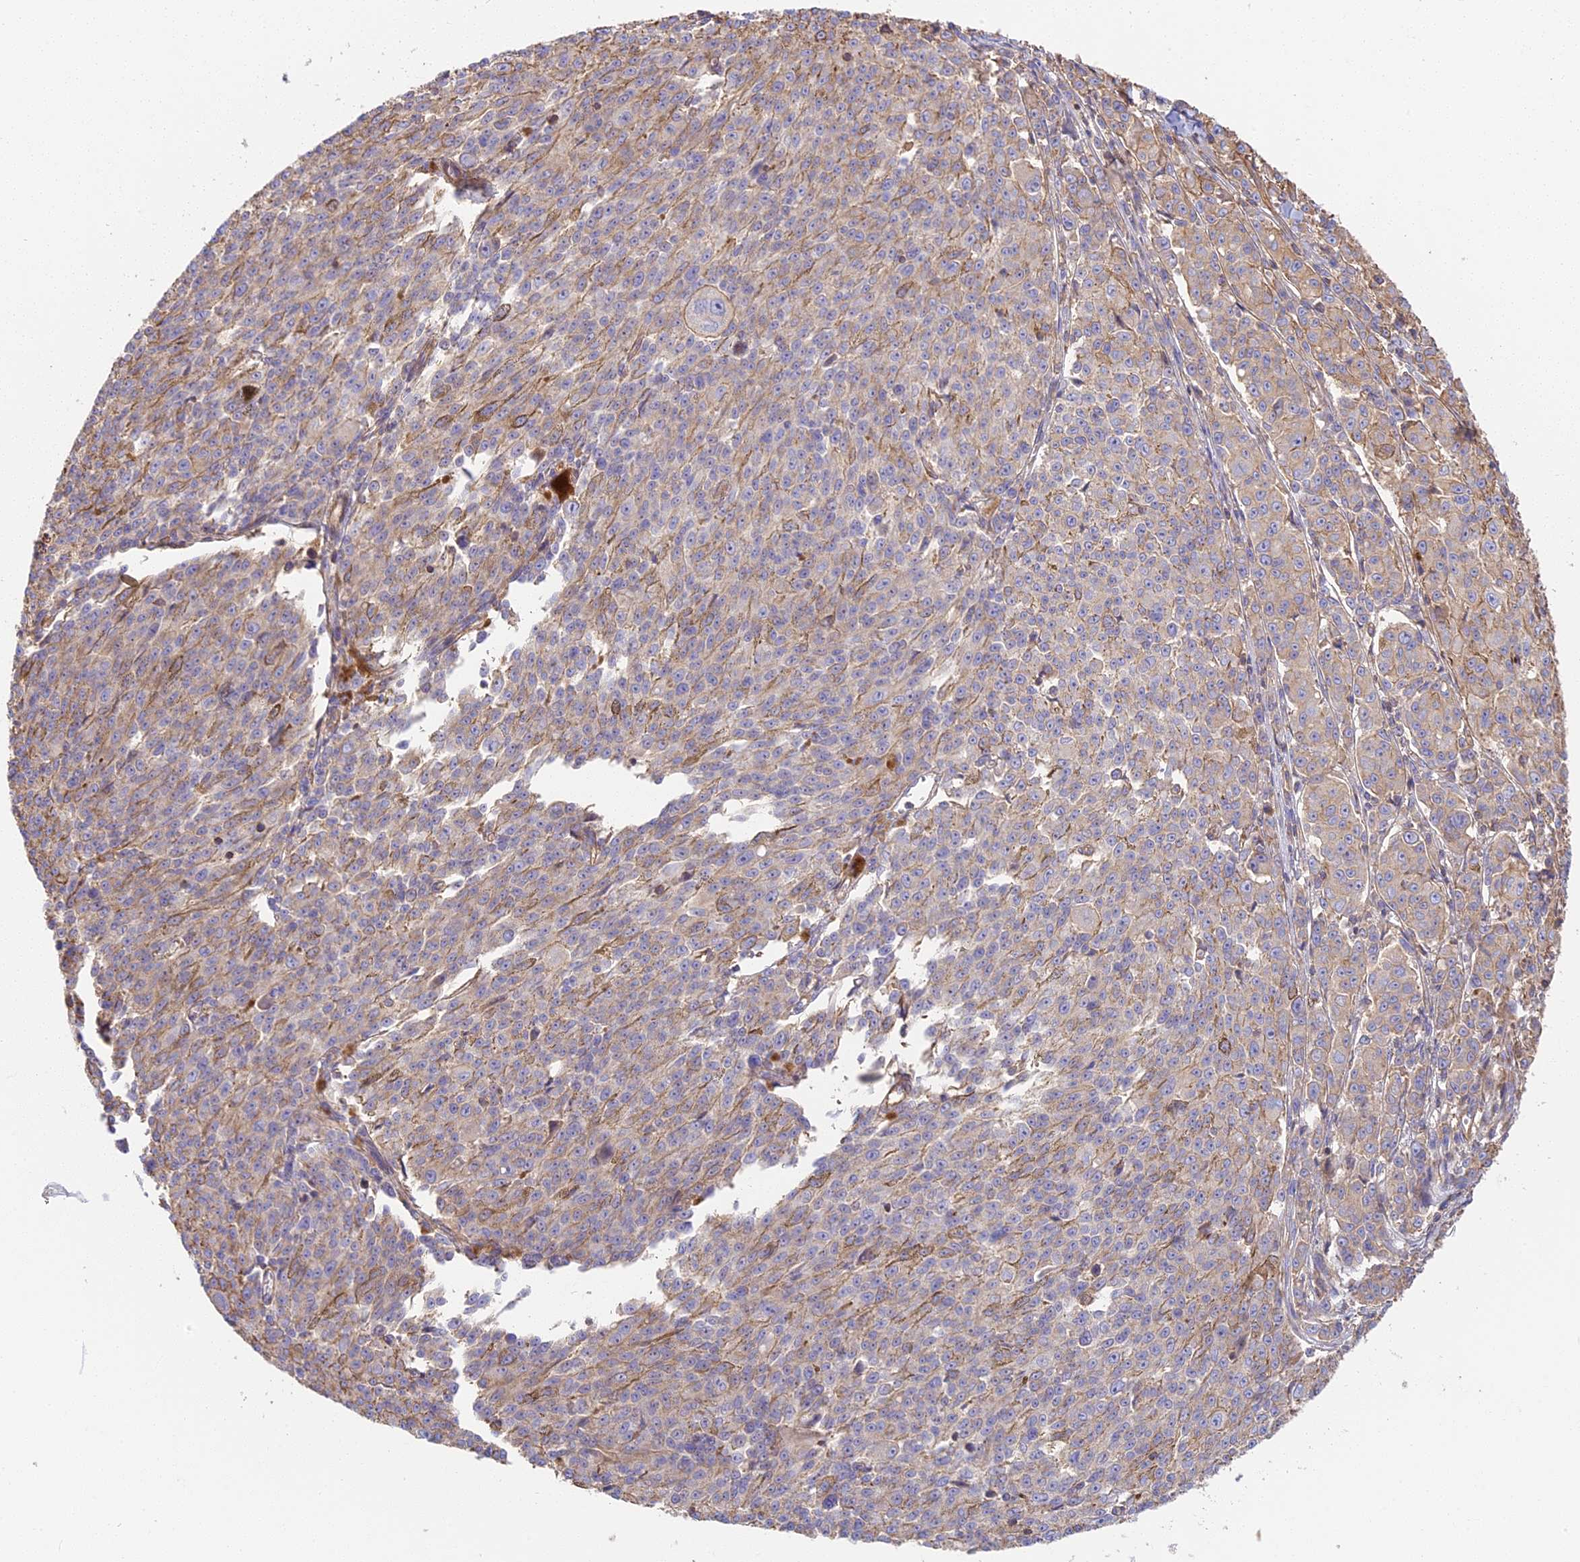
{"staining": {"intensity": "weak", "quantity": "25%-75%", "location": "cytoplasmic/membranous"}, "tissue": "melanoma", "cell_type": "Tumor cells", "image_type": "cancer", "snomed": [{"axis": "morphology", "description": "Malignant melanoma, NOS"}, {"axis": "topography", "description": "Skin"}], "caption": "High-power microscopy captured an immunohistochemistry photomicrograph of malignant melanoma, revealing weak cytoplasmic/membranous positivity in approximately 25%-75% of tumor cells.", "gene": "VPS18", "patient": {"sex": "female", "age": 52}}